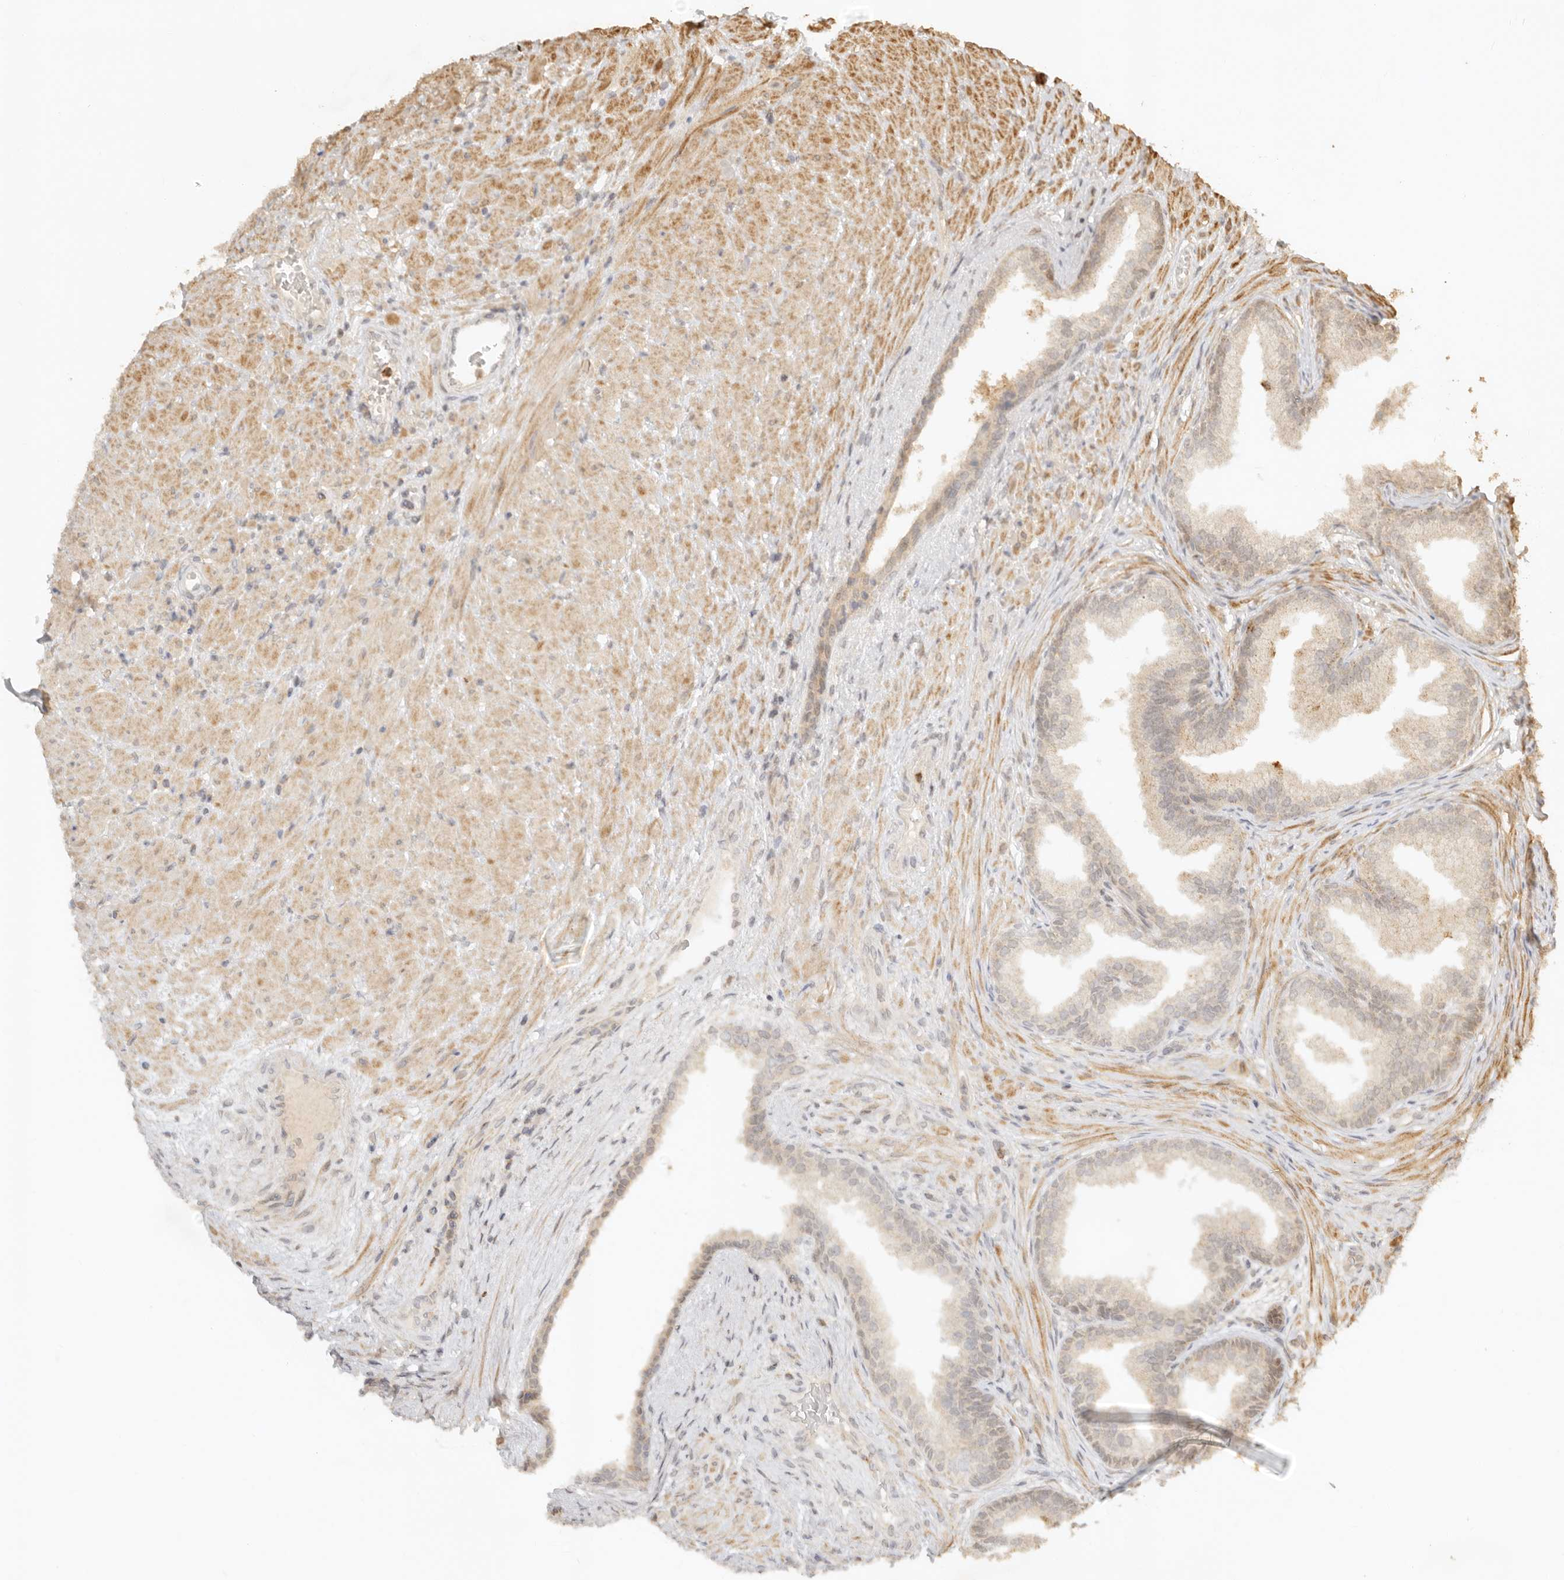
{"staining": {"intensity": "weak", "quantity": "25%-75%", "location": "cytoplasmic/membranous,nuclear"}, "tissue": "prostate", "cell_type": "Glandular cells", "image_type": "normal", "snomed": [{"axis": "morphology", "description": "Normal tissue, NOS"}, {"axis": "topography", "description": "Prostate"}], "caption": "Immunohistochemical staining of unremarkable prostate exhibits weak cytoplasmic/membranous,nuclear protein positivity in about 25%-75% of glandular cells. (brown staining indicates protein expression, while blue staining denotes nuclei).", "gene": "KIF2B", "patient": {"sex": "male", "age": 76}}